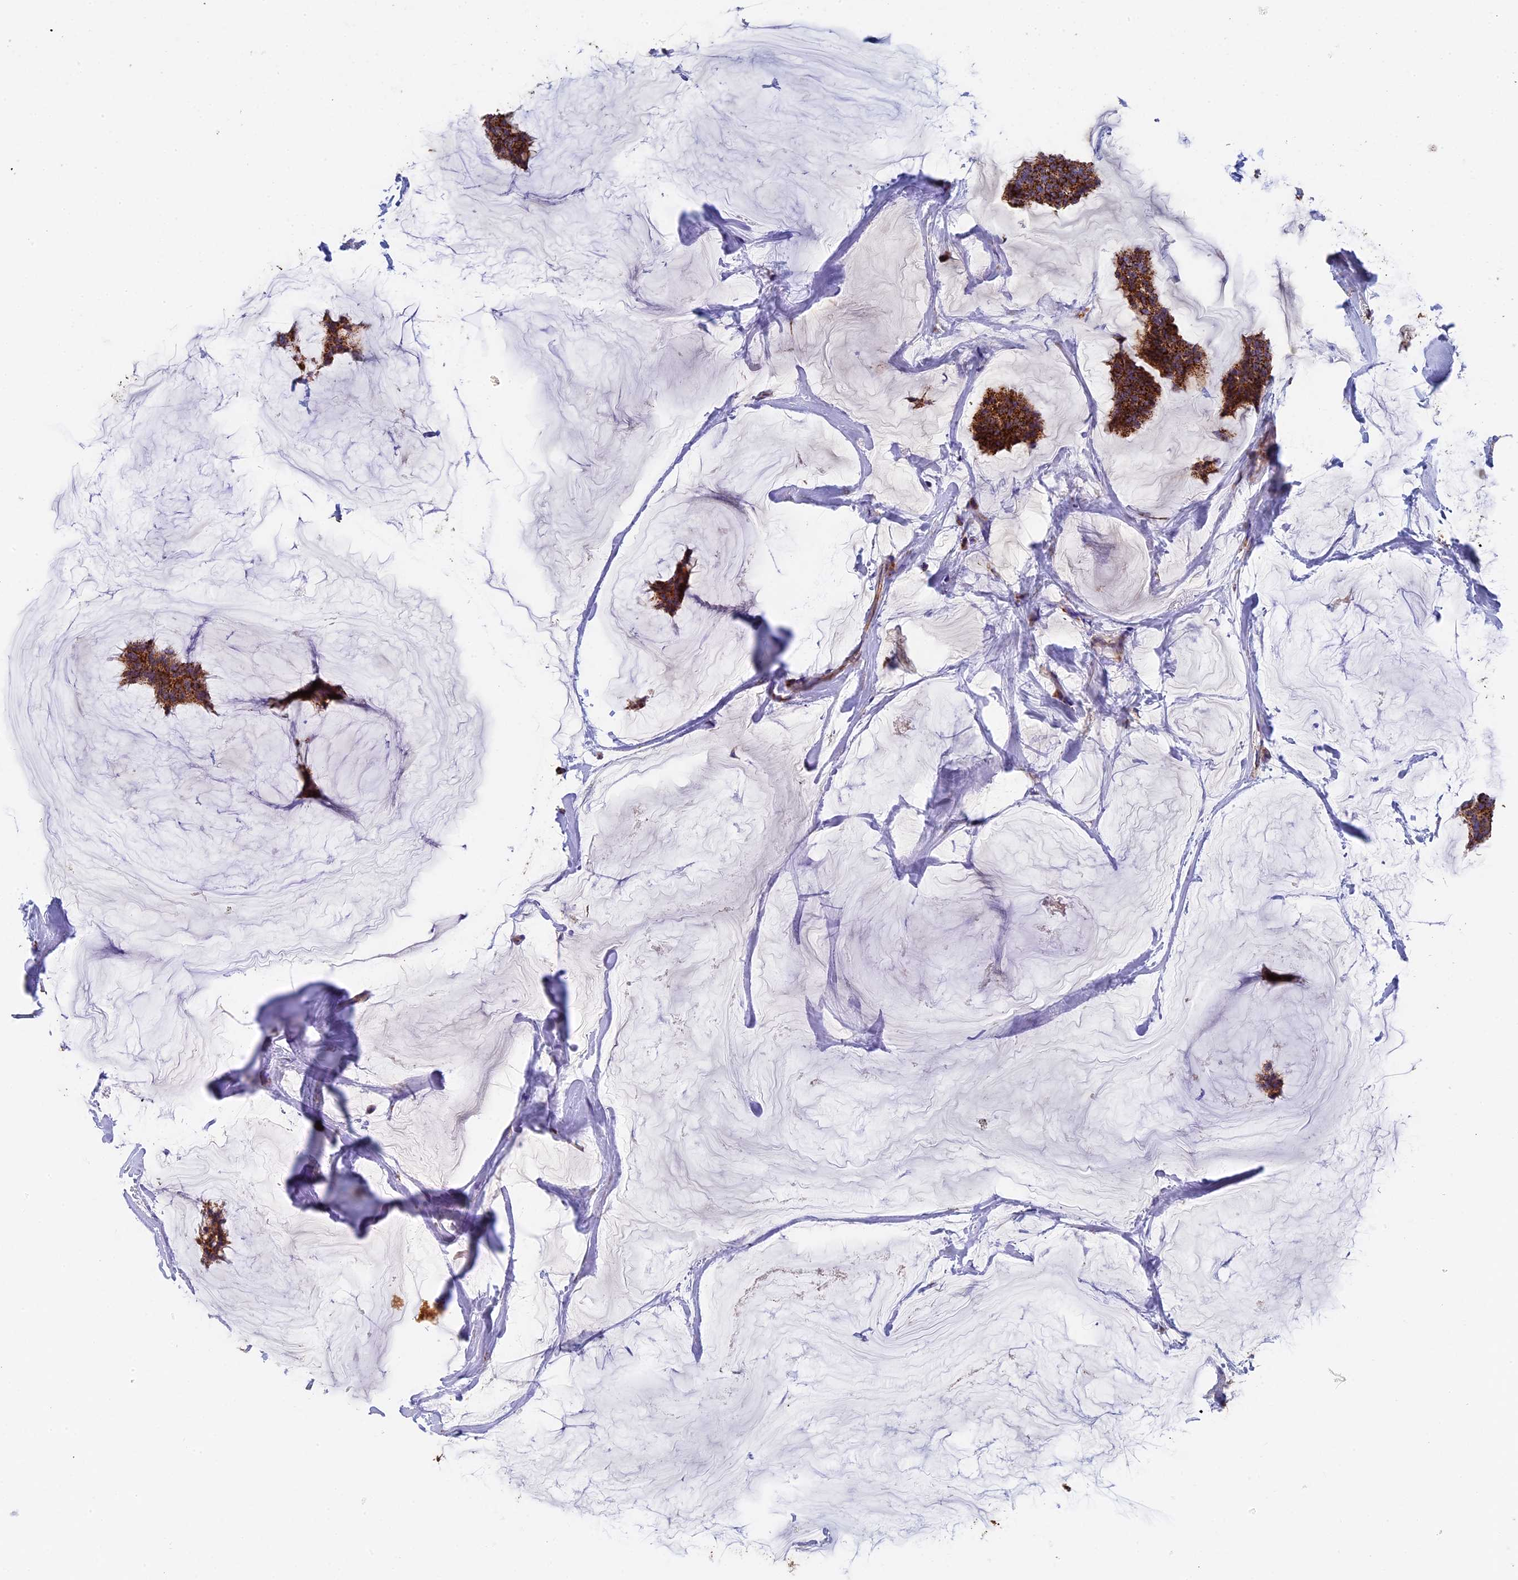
{"staining": {"intensity": "strong", "quantity": ">75%", "location": "cytoplasmic/membranous"}, "tissue": "breast cancer", "cell_type": "Tumor cells", "image_type": "cancer", "snomed": [{"axis": "morphology", "description": "Duct carcinoma"}, {"axis": "topography", "description": "Breast"}], "caption": "A micrograph of breast intraductal carcinoma stained for a protein reveals strong cytoplasmic/membranous brown staining in tumor cells.", "gene": "ADAT1", "patient": {"sex": "female", "age": 93}}